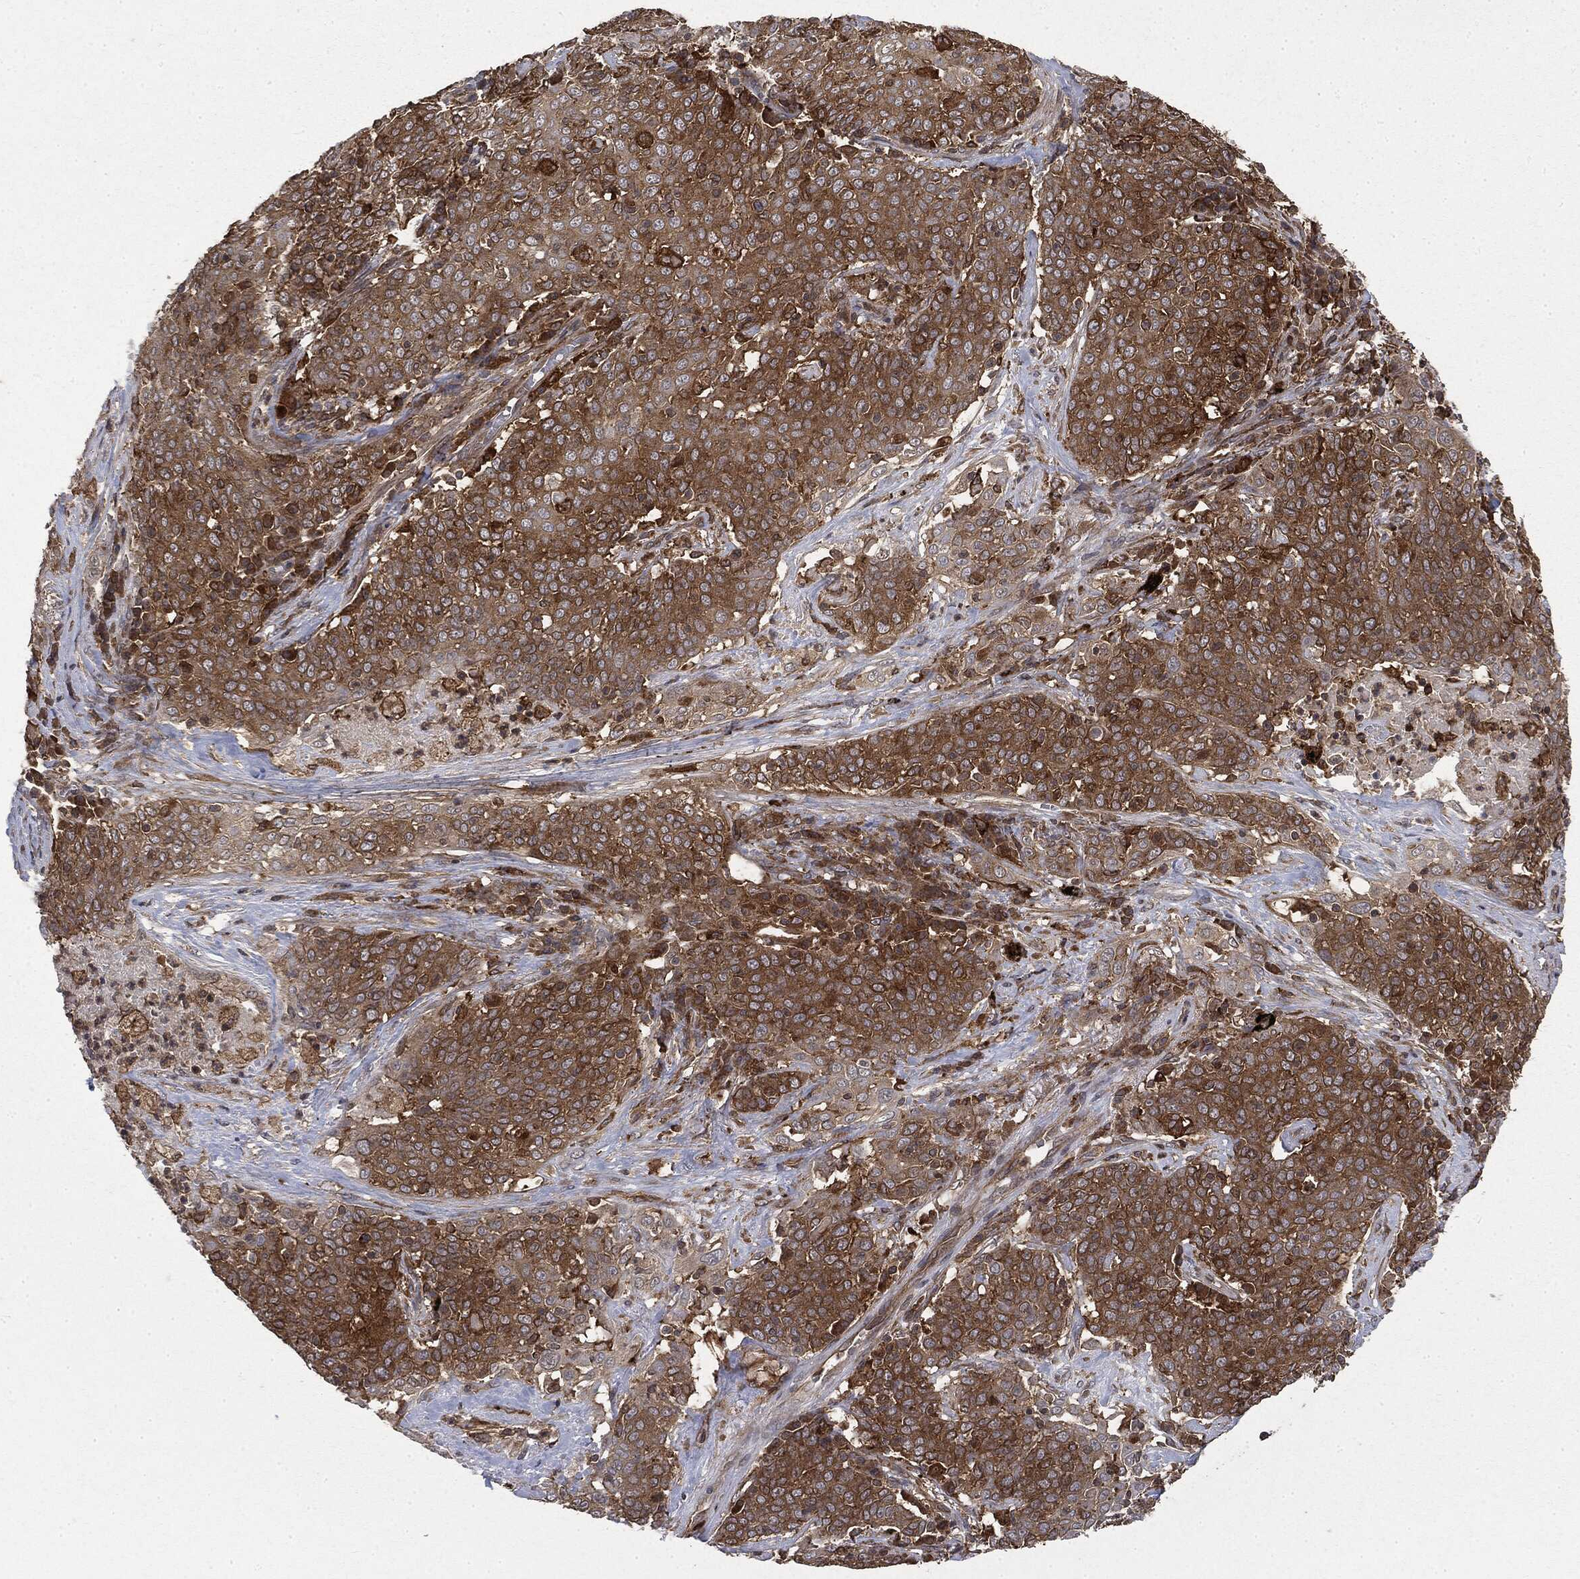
{"staining": {"intensity": "moderate", "quantity": ">75%", "location": "cytoplasmic/membranous"}, "tissue": "lung cancer", "cell_type": "Tumor cells", "image_type": "cancer", "snomed": [{"axis": "morphology", "description": "Squamous cell carcinoma, NOS"}, {"axis": "topography", "description": "Lung"}], "caption": "Lung cancer stained for a protein (brown) exhibits moderate cytoplasmic/membranous positive staining in approximately >75% of tumor cells.", "gene": "SNX5", "patient": {"sex": "male", "age": 82}}